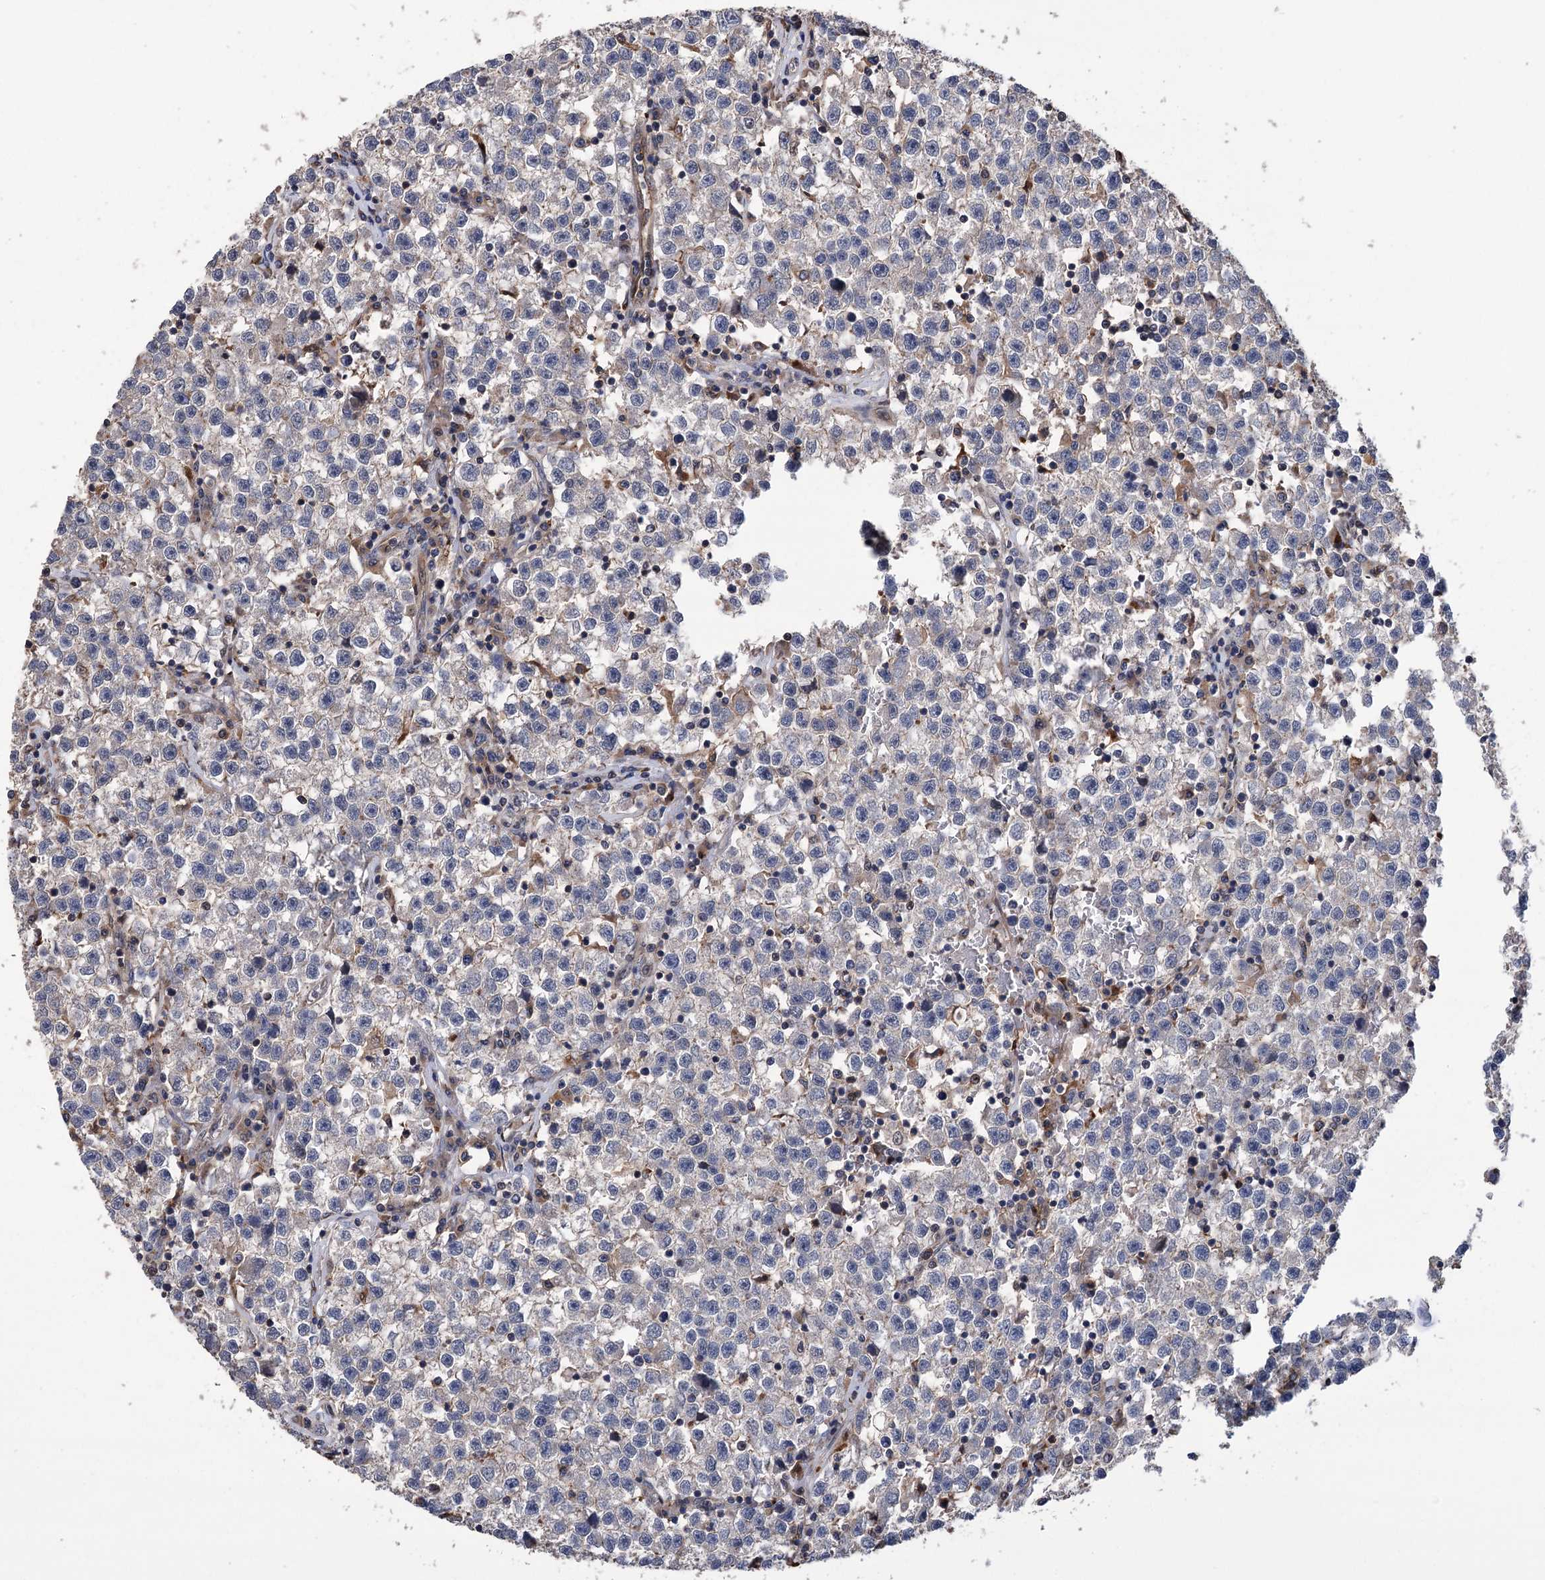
{"staining": {"intensity": "negative", "quantity": "none", "location": "none"}, "tissue": "testis cancer", "cell_type": "Tumor cells", "image_type": "cancer", "snomed": [{"axis": "morphology", "description": "Seminoma, NOS"}, {"axis": "topography", "description": "Testis"}], "caption": "IHC image of human testis cancer (seminoma) stained for a protein (brown), which shows no staining in tumor cells.", "gene": "DPP3", "patient": {"sex": "male", "age": 22}}